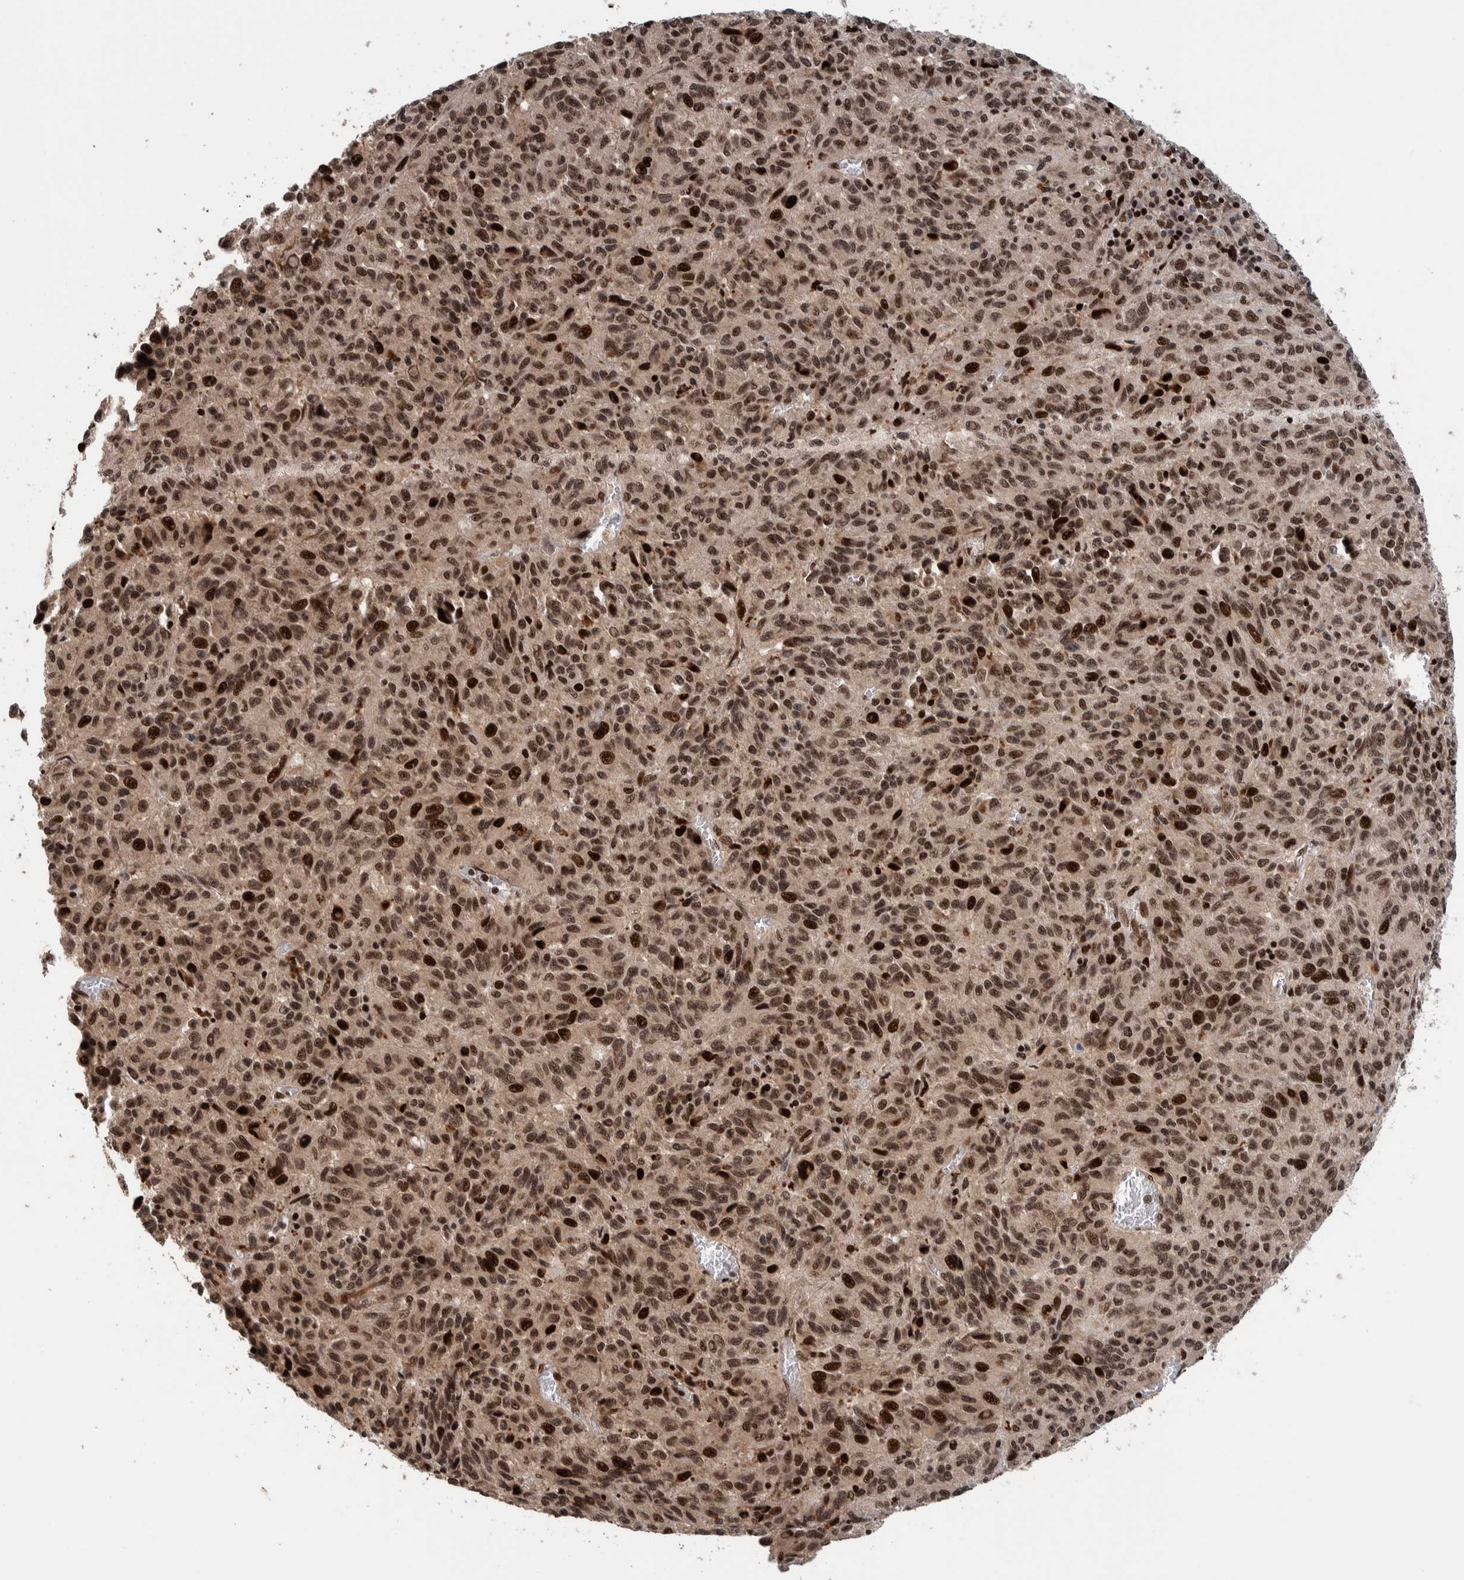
{"staining": {"intensity": "strong", "quantity": ">75%", "location": "nuclear"}, "tissue": "melanoma", "cell_type": "Tumor cells", "image_type": "cancer", "snomed": [{"axis": "morphology", "description": "Malignant melanoma, Metastatic site"}, {"axis": "topography", "description": "Lung"}], "caption": "Immunohistochemical staining of human malignant melanoma (metastatic site) exhibits strong nuclear protein expression in approximately >75% of tumor cells. The staining was performed using DAB (3,3'-diaminobenzidine) to visualize the protein expression in brown, while the nuclei were stained in blue with hematoxylin (Magnification: 20x).", "gene": "CHD4", "patient": {"sex": "male", "age": 64}}